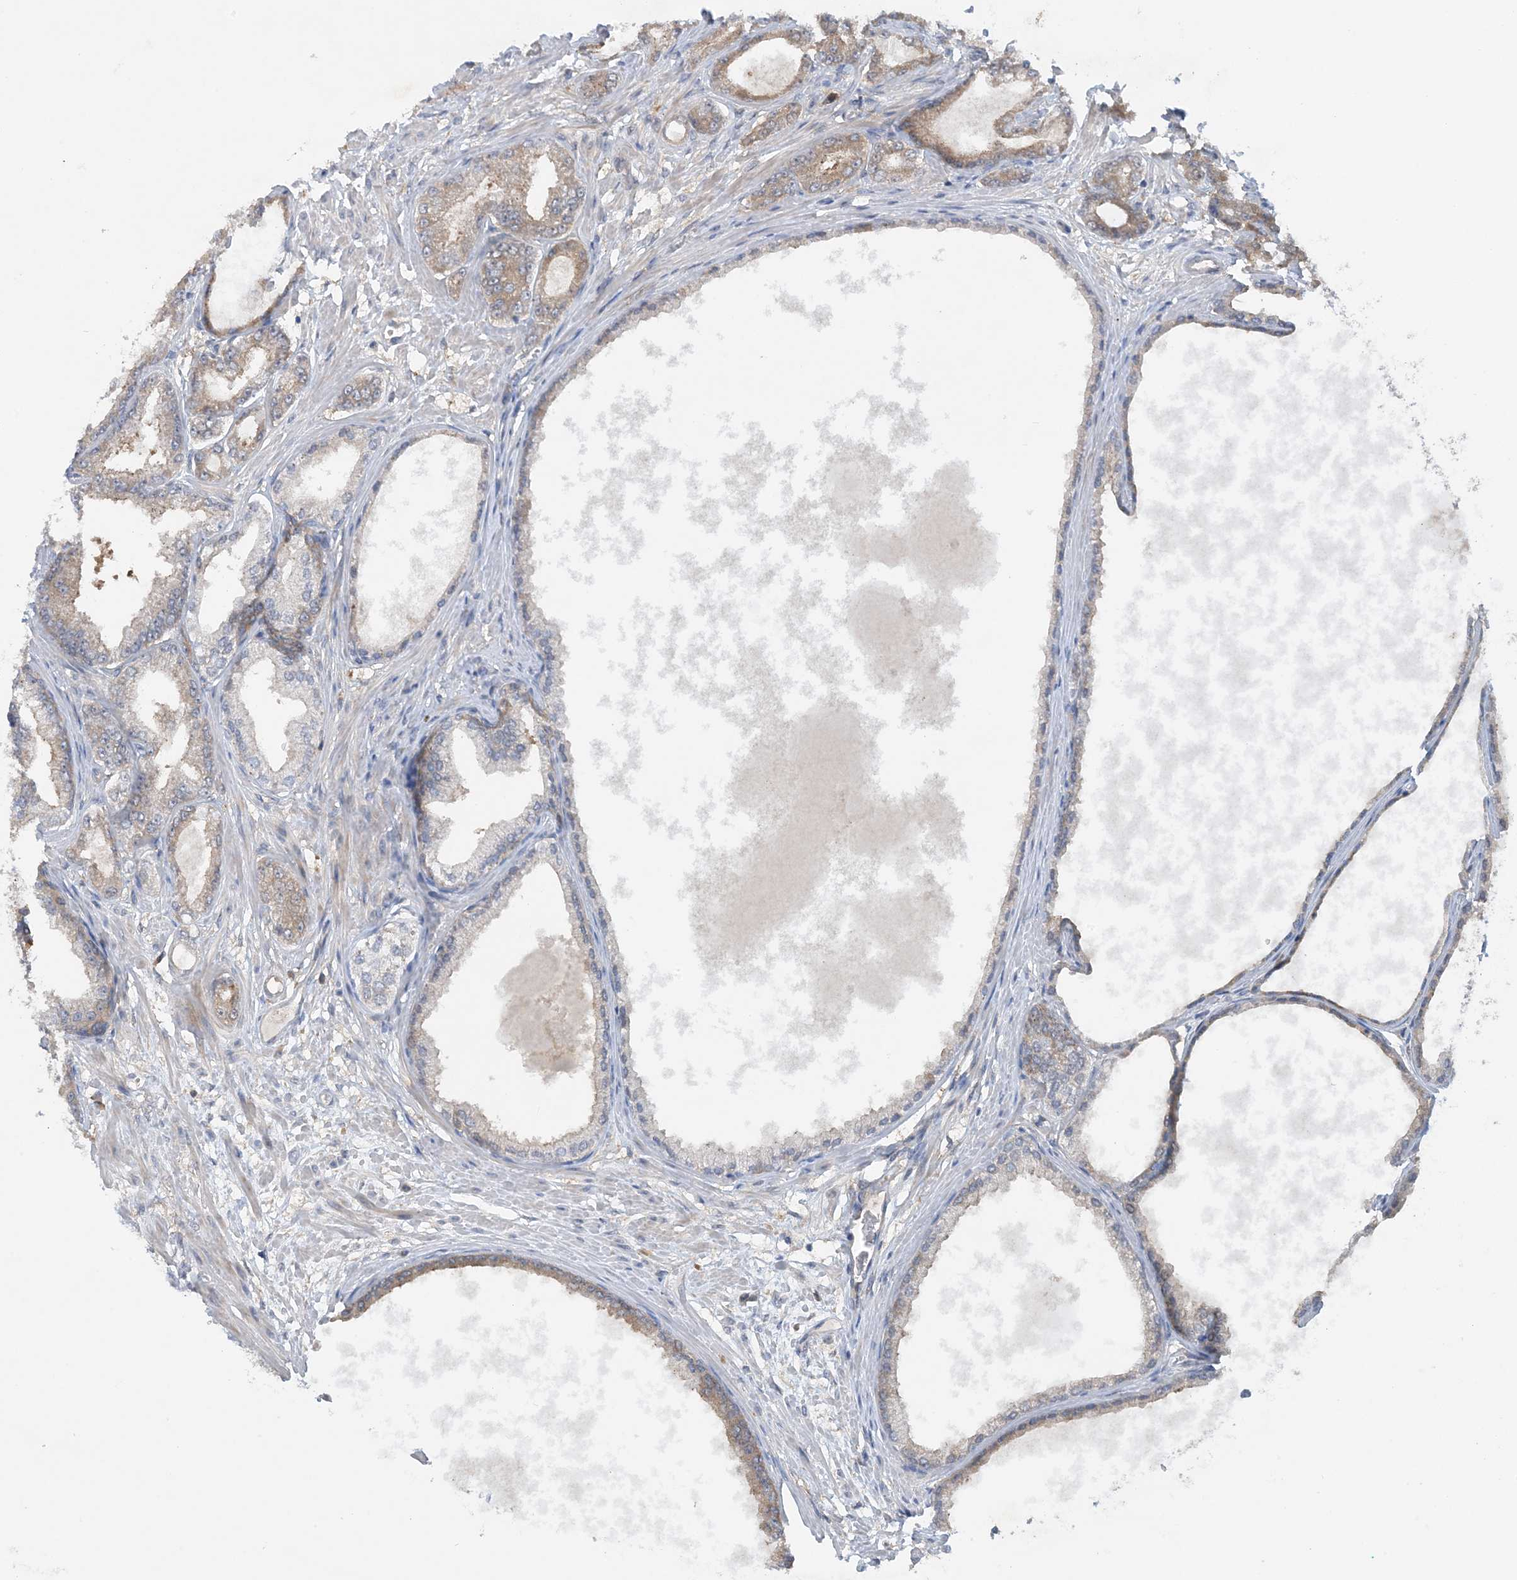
{"staining": {"intensity": "moderate", "quantity": "25%-75%", "location": "cytoplasmic/membranous"}, "tissue": "prostate cancer", "cell_type": "Tumor cells", "image_type": "cancer", "snomed": [{"axis": "morphology", "description": "Adenocarcinoma, Low grade"}, {"axis": "topography", "description": "Prostate"}], "caption": "An image of prostate cancer (low-grade adenocarcinoma) stained for a protein demonstrates moderate cytoplasmic/membranous brown staining in tumor cells.", "gene": "STAM2", "patient": {"sex": "male", "age": 63}}